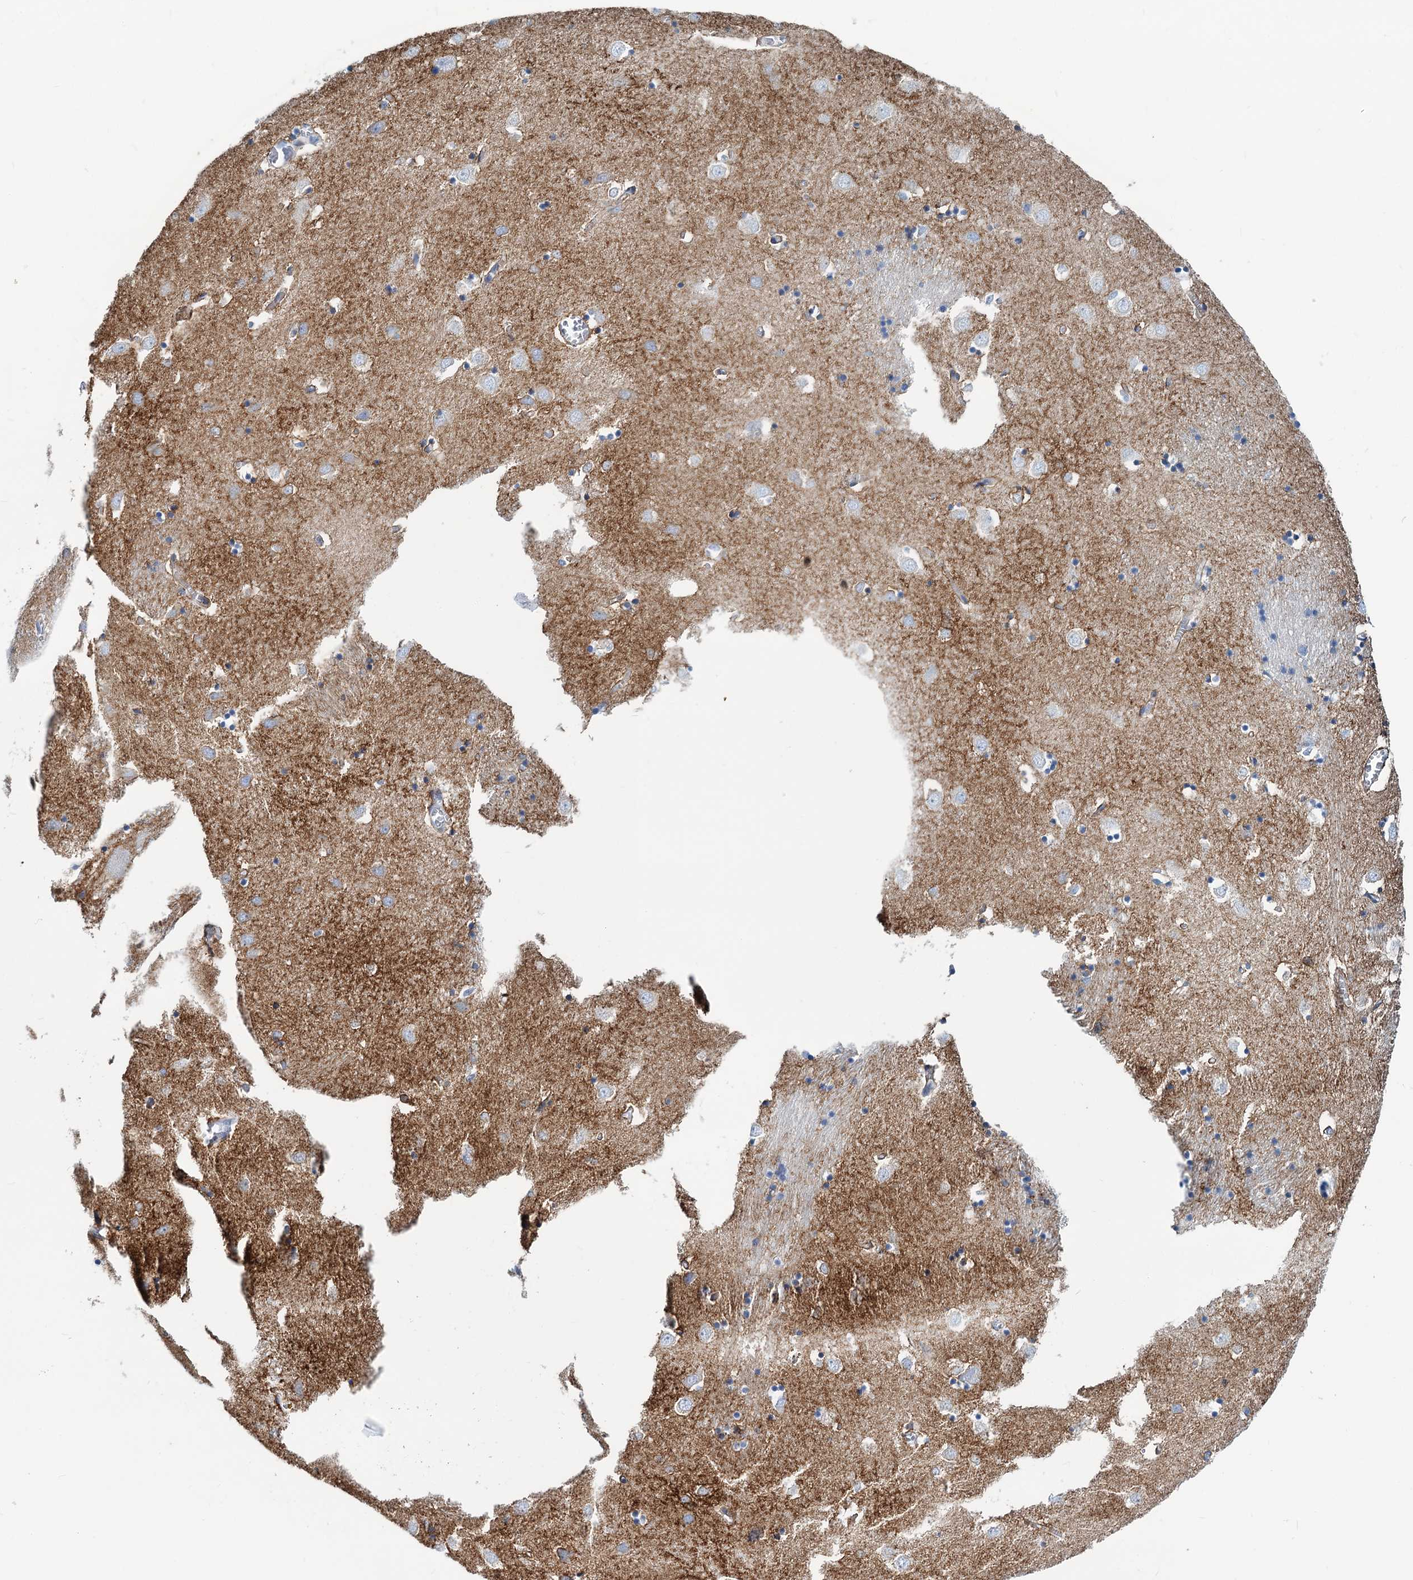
{"staining": {"intensity": "strong", "quantity": "<25%", "location": "cytoplasmic/membranous"}, "tissue": "caudate", "cell_type": "Glial cells", "image_type": "normal", "snomed": [{"axis": "morphology", "description": "Normal tissue, NOS"}, {"axis": "topography", "description": "Lateral ventricle wall"}], "caption": "Immunohistochemistry image of unremarkable human caudate stained for a protein (brown), which exhibits medium levels of strong cytoplasmic/membranous positivity in approximately <25% of glial cells.", "gene": "SLC1A3", "patient": {"sex": "male", "age": 37}}